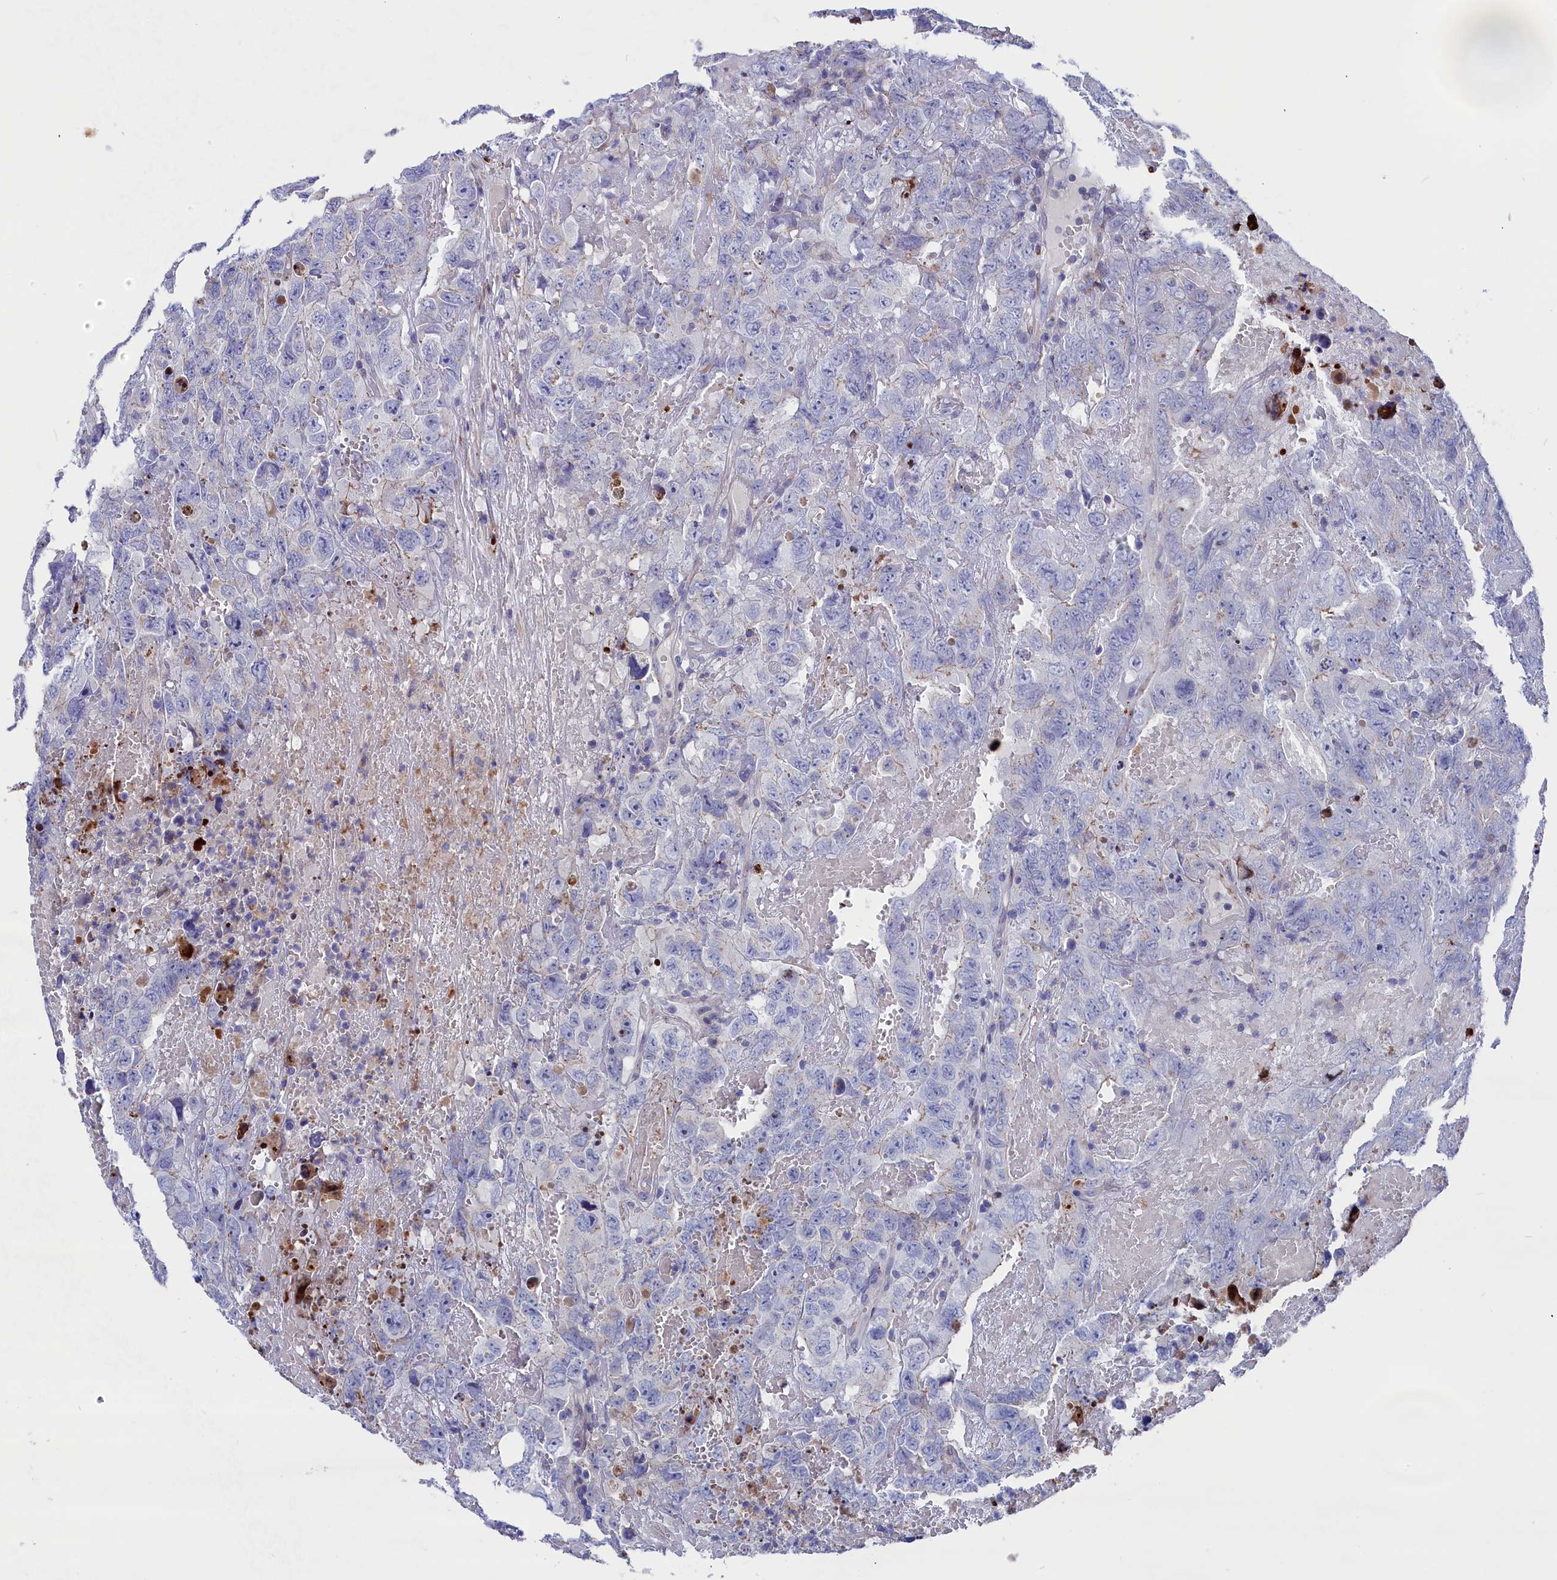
{"staining": {"intensity": "negative", "quantity": "none", "location": "none"}, "tissue": "testis cancer", "cell_type": "Tumor cells", "image_type": "cancer", "snomed": [{"axis": "morphology", "description": "Carcinoma, Embryonal, NOS"}, {"axis": "topography", "description": "Testis"}], "caption": "This is an immunohistochemistry histopathology image of testis cancer (embryonal carcinoma). There is no expression in tumor cells.", "gene": "NUDT7", "patient": {"sex": "male", "age": 45}}